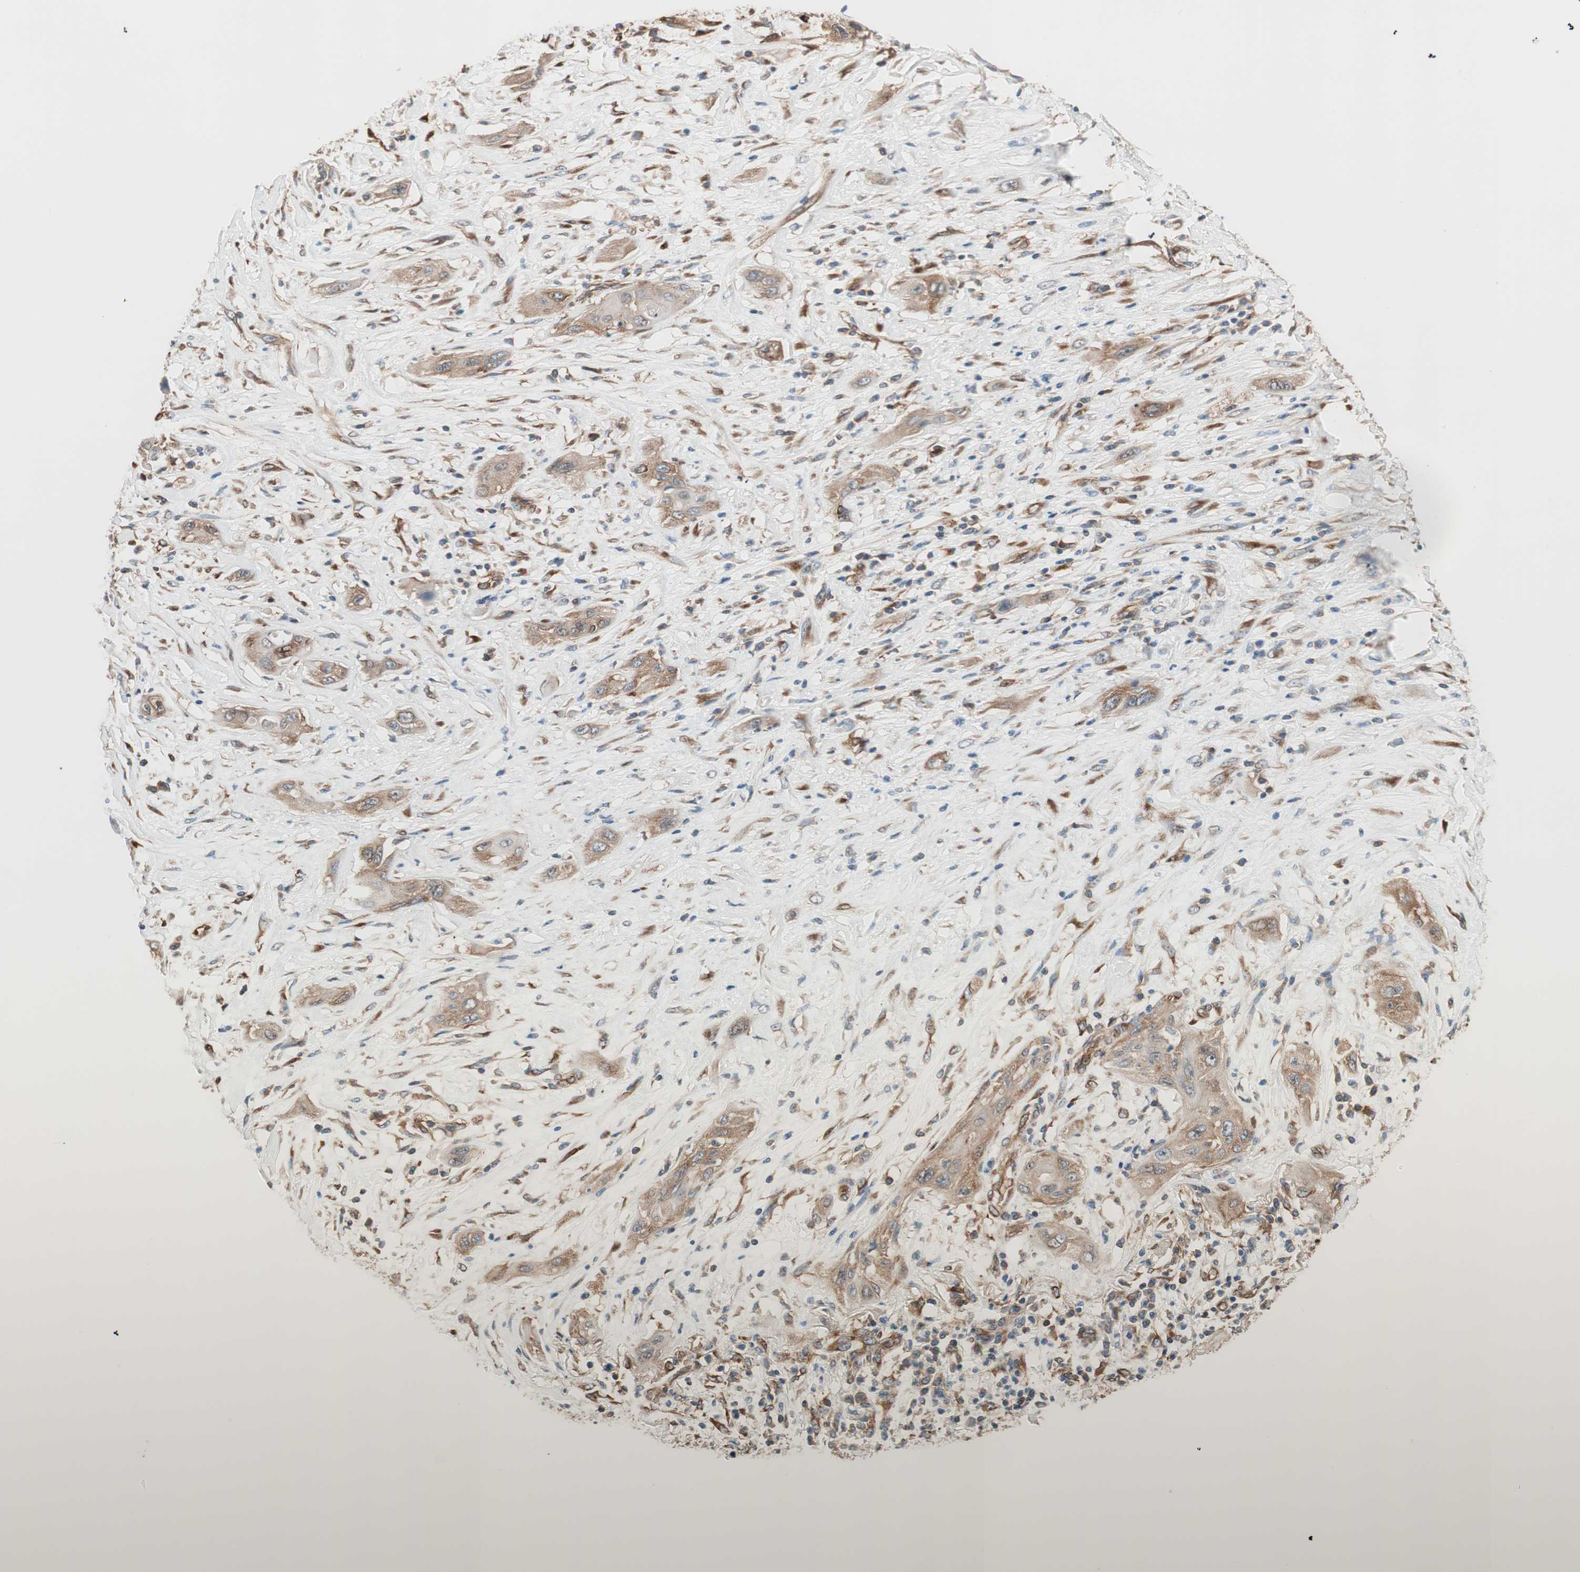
{"staining": {"intensity": "weak", "quantity": ">75%", "location": "cytoplasmic/membranous"}, "tissue": "lung cancer", "cell_type": "Tumor cells", "image_type": "cancer", "snomed": [{"axis": "morphology", "description": "Squamous cell carcinoma, NOS"}, {"axis": "topography", "description": "Lung"}], "caption": "Protein staining of lung cancer (squamous cell carcinoma) tissue demonstrates weak cytoplasmic/membranous staining in approximately >75% of tumor cells. The staining was performed using DAB (3,3'-diaminobenzidine) to visualize the protein expression in brown, while the nuclei were stained in blue with hematoxylin (Magnification: 20x).", "gene": "WASL", "patient": {"sex": "female", "age": 47}}